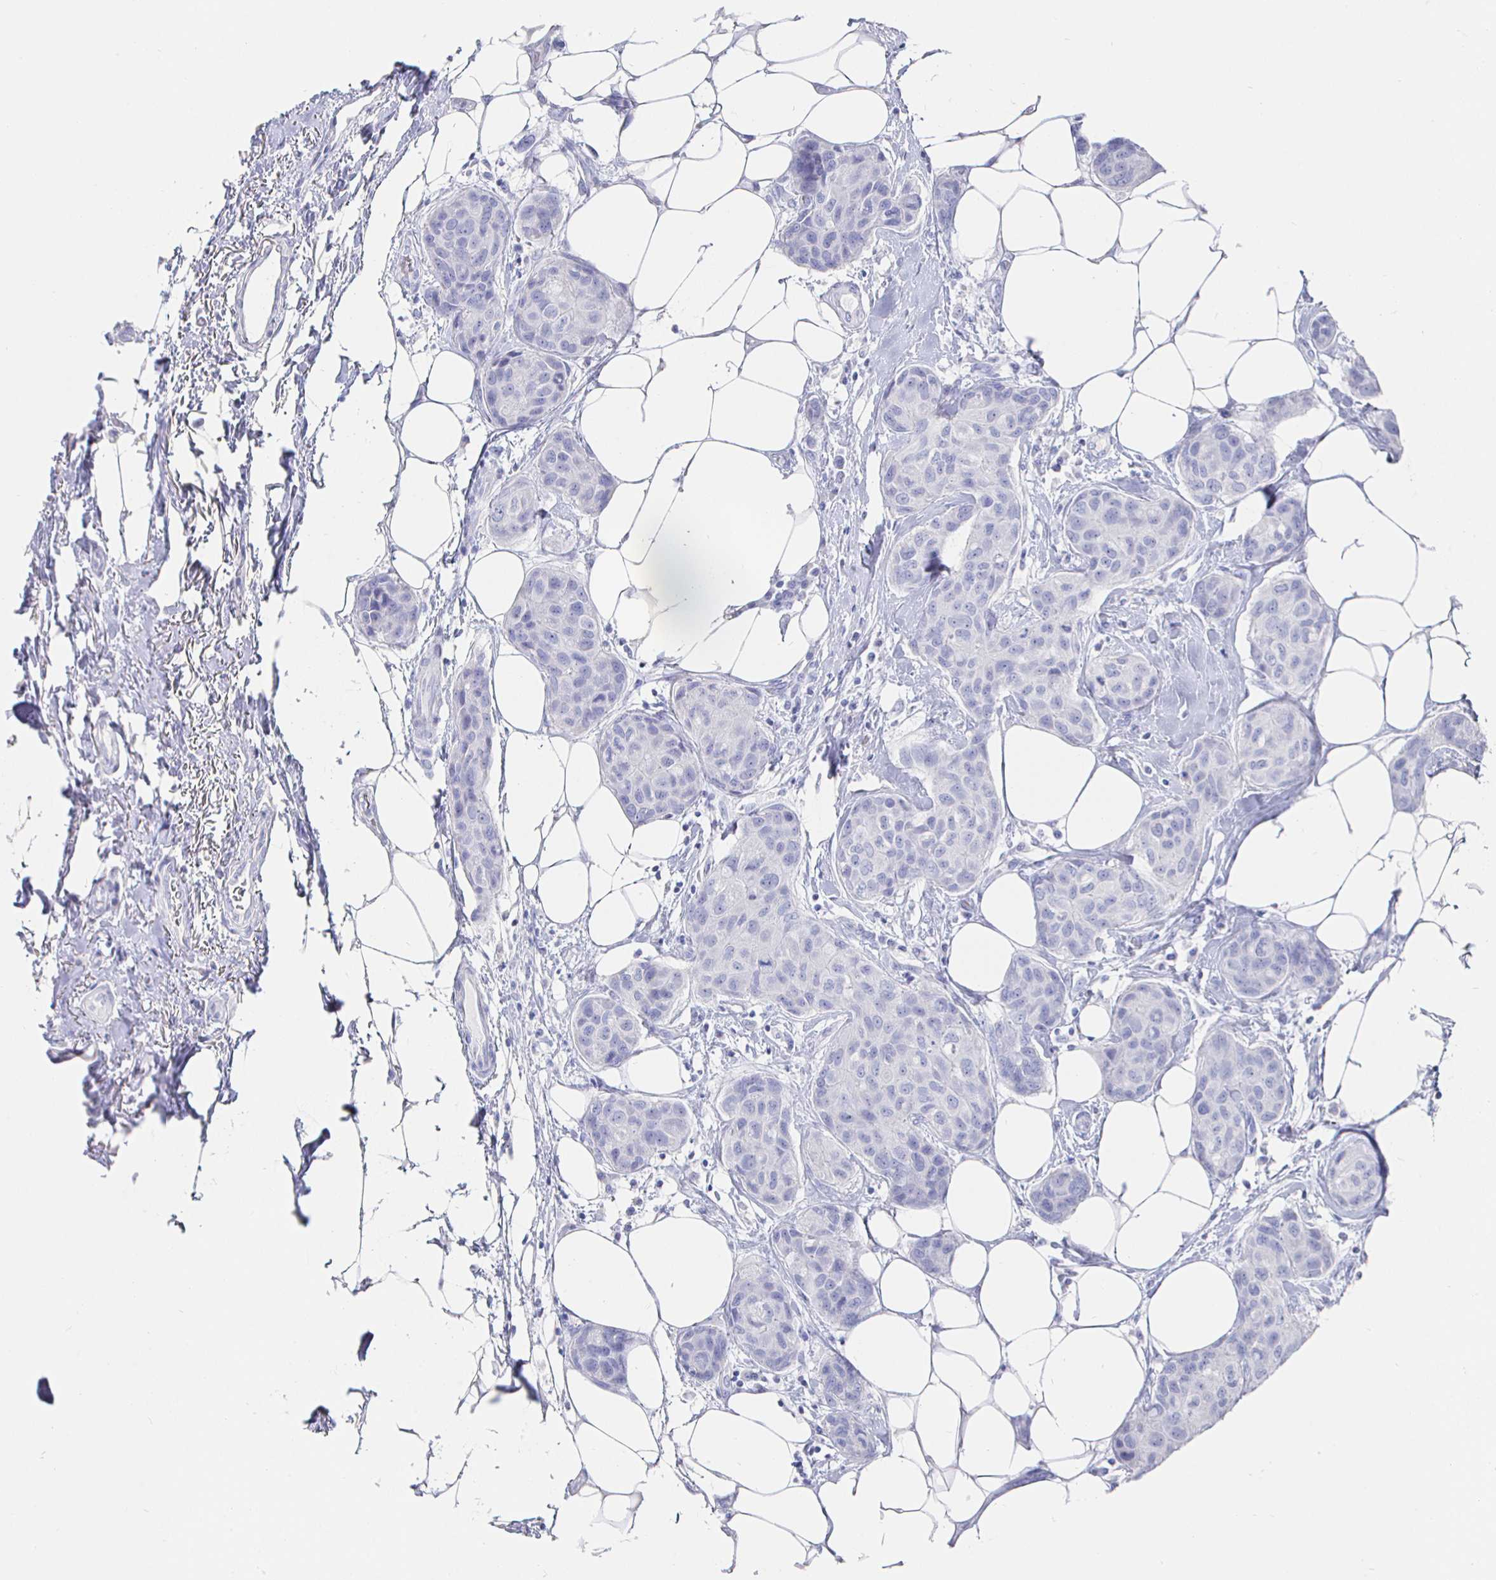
{"staining": {"intensity": "negative", "quantity": "none", "location": "none"}, "tissue": "breast cancer", "cell_type": "Tumor cells", "image_type": "cancer", "snomed": [{"axis": "morphology", "description": "Duct carcinoma"}, {"axis": "topography", "description": "Breast"}], "caption": "Immunohistochemical staining of human breast cancer demonstrates no significant staining in tumor cells.", "gene": "CLCA1", "patient": {"sex": "female", "age": 80}}